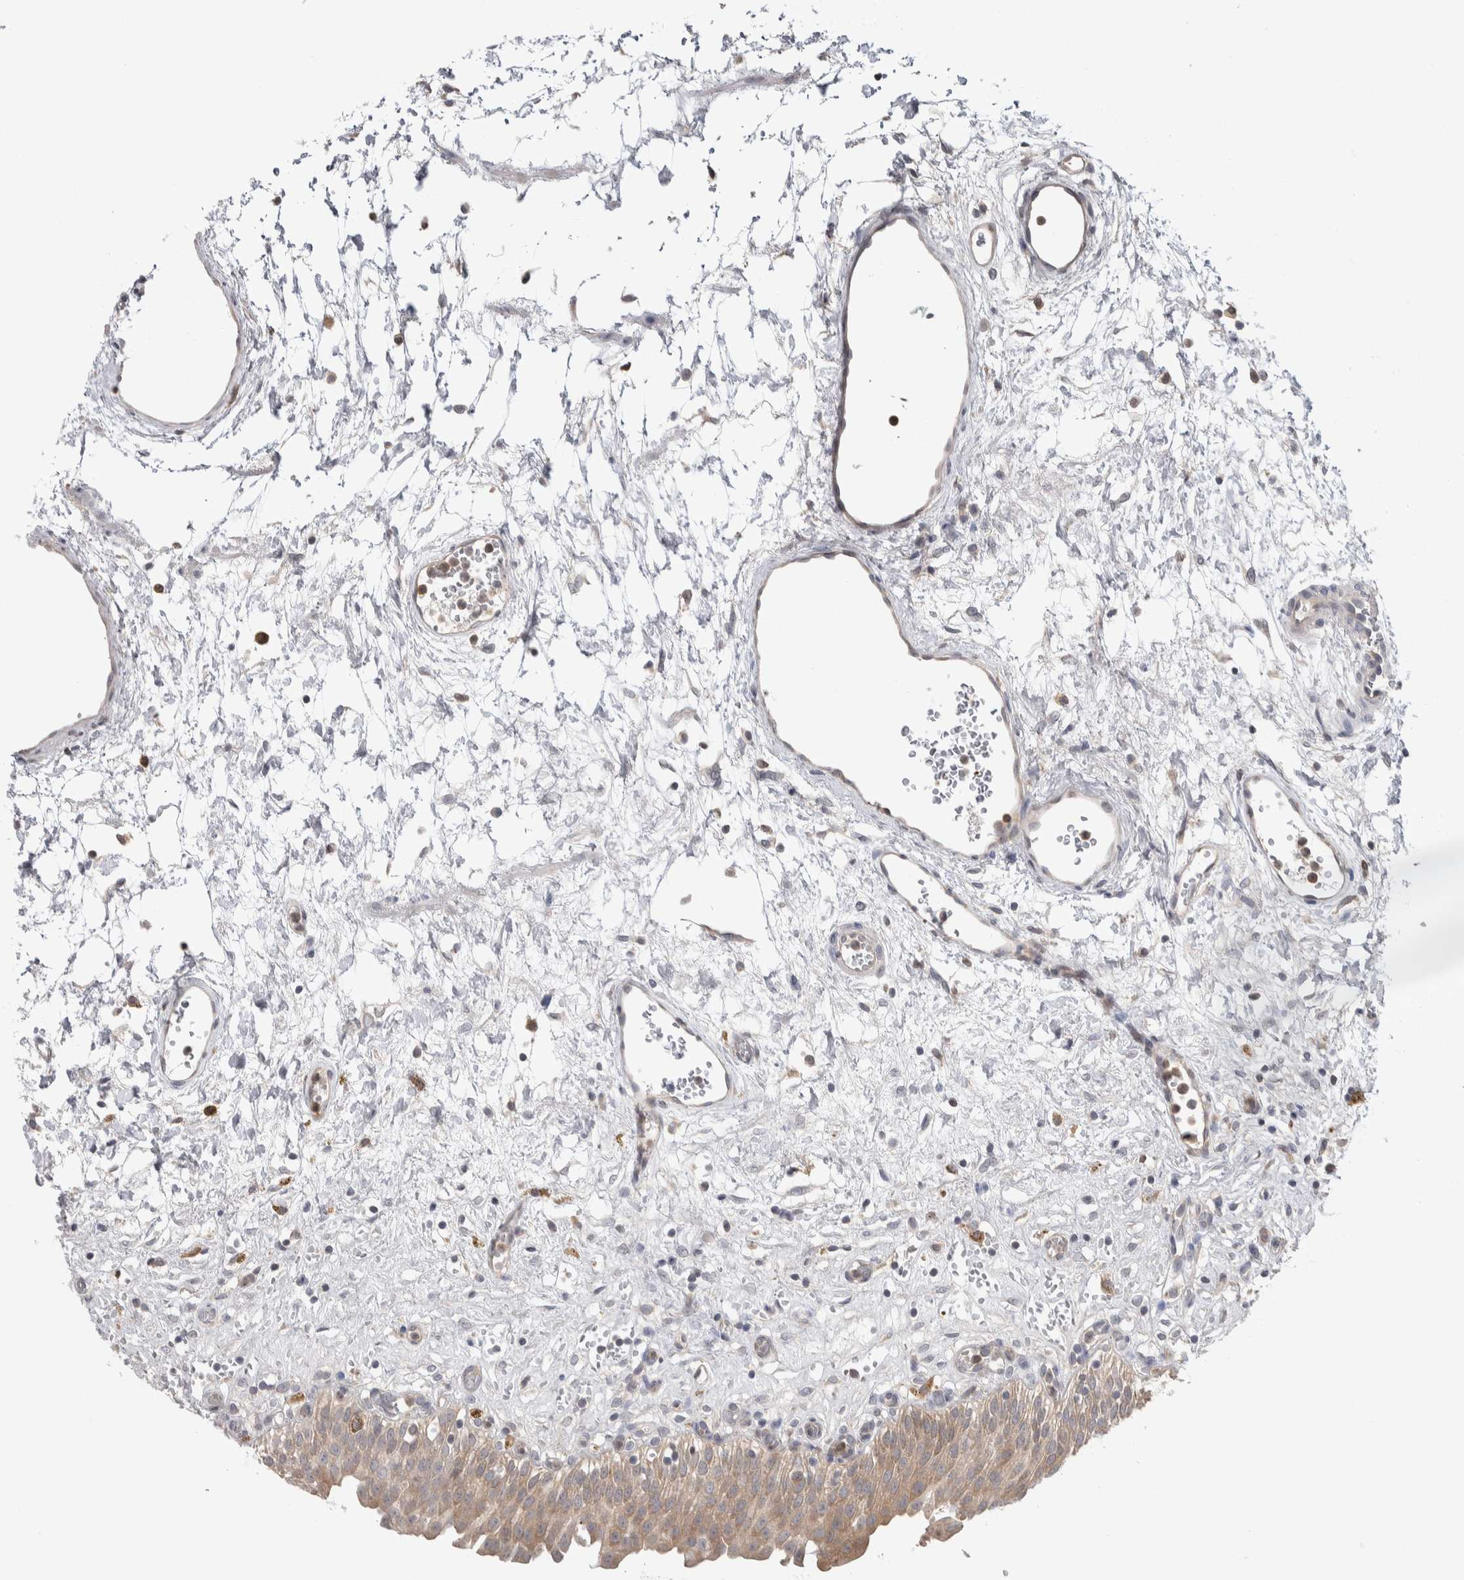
{"staining": {"intensity": "moderate", "quantity": ">75%", "location": "cytoplasmic/membranous"}, "tissue": "urinary bladder", "cell_type": "Urothelial cells", "image_type": "normal", "snomed": [{"axis": "morphology", "description": "Urothelial carcinoma, High grade"}, {"axis": "topography", "description": "Urinary bladder"}], "caption": "Urothelial cells display moderate cytoplasmic/membranous staining in approximately >75% of cells in normal urinary bladder.", "gene": "HTATIP2", "patient": {"sex": "male", "age": 46}}